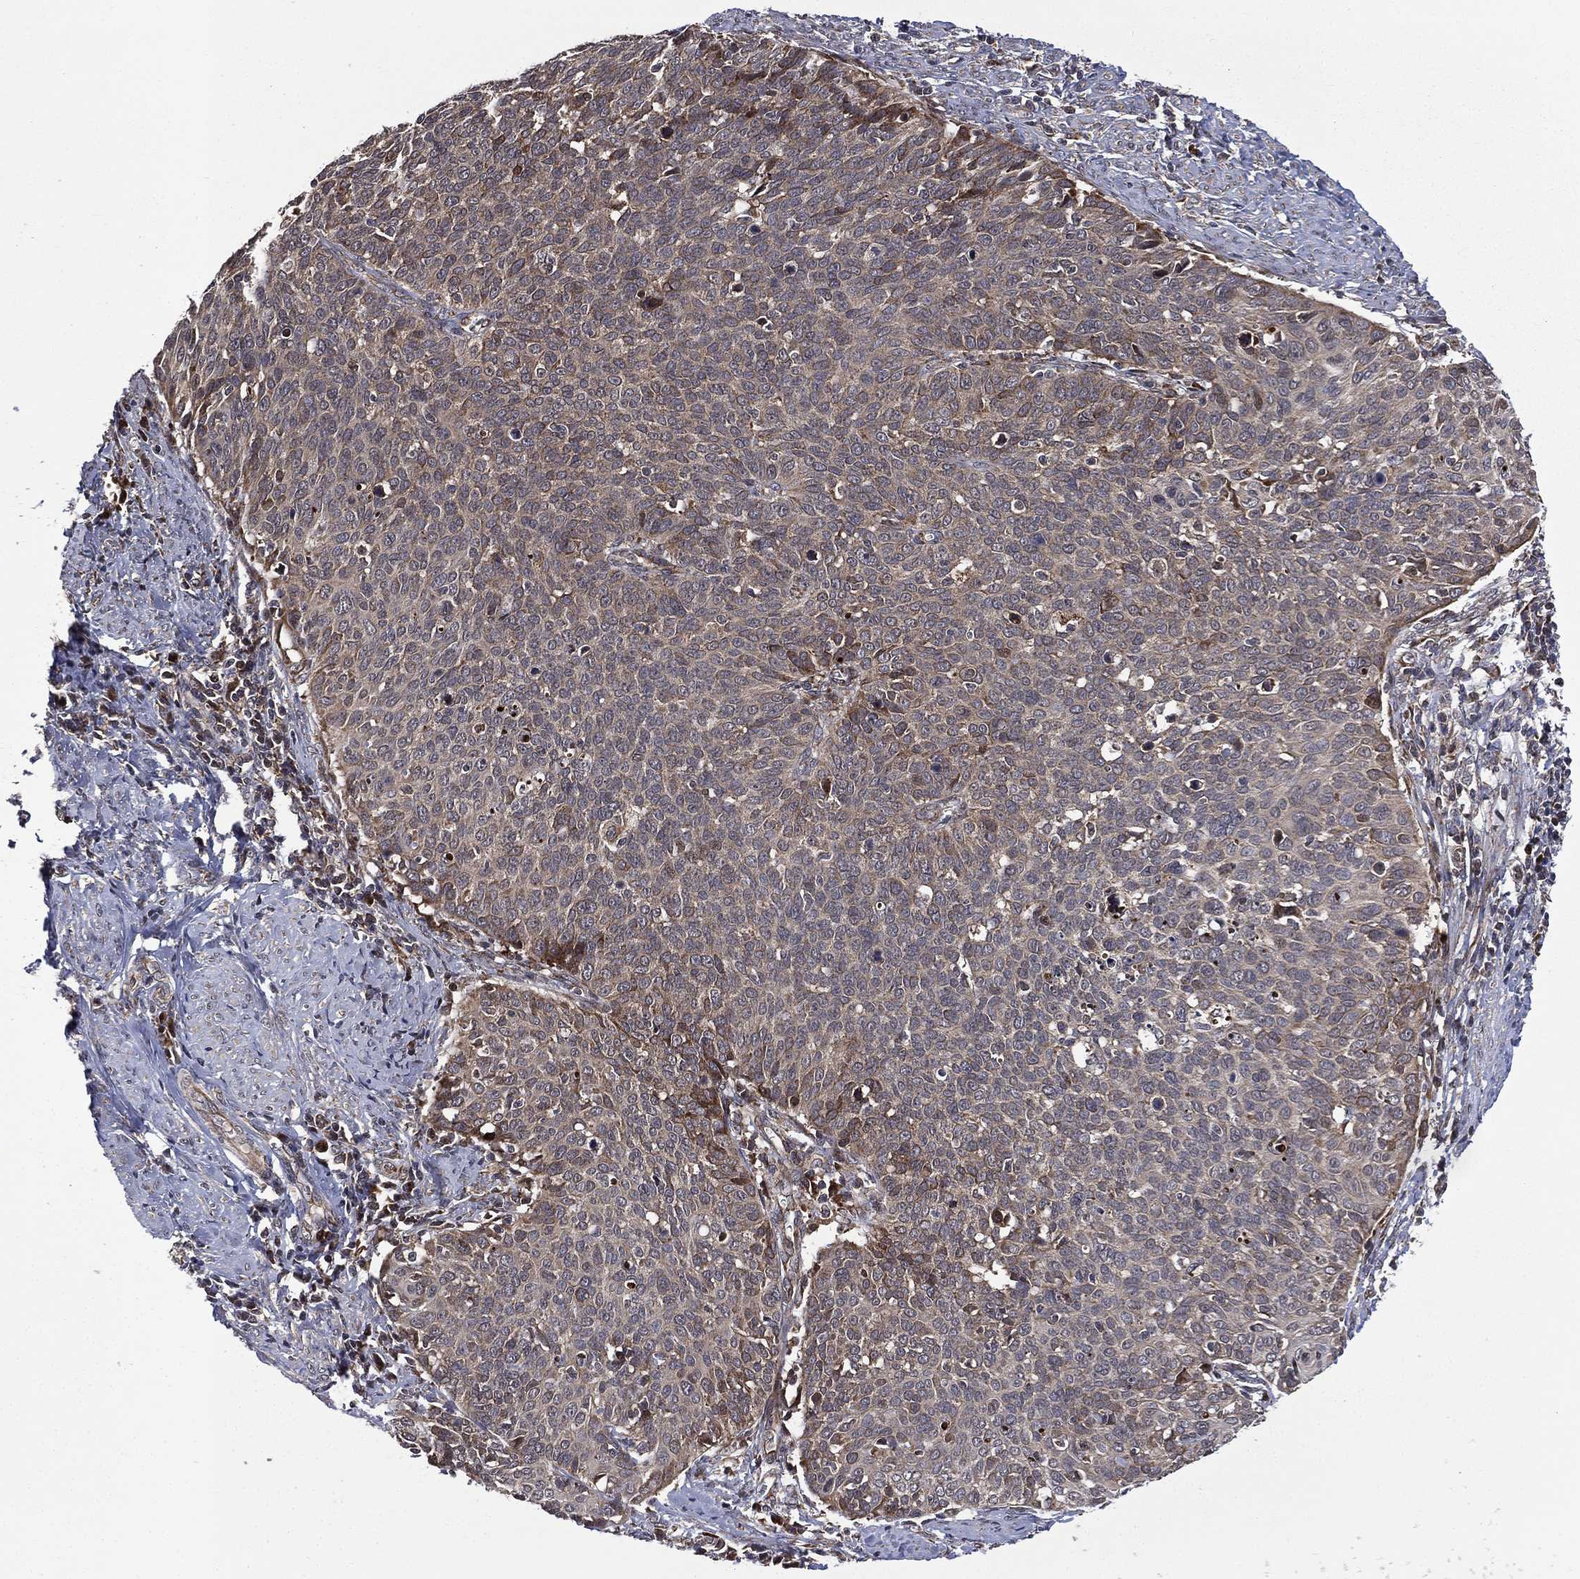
{"staining": {"intensity": "moderate", "quantity": "25%-75%", "location": "cytoplasmic/membranous"}, "tissue": "cervical cancer", "cell_type": "Tumor cells", "image_type": "cancer", "snomed": [{"axis": "morphology", "description": "Normal tissue, NOS"}, {"axis": "morphology", "description": "Squamous cell carcinoma, NOS"}, {"axis": "topography", "description": "Cervix"}], "caption": "Moderate cytoplasmic/membranous staining is identified in about 25%-75% of tumor cells in cervical squamous cell carcinoma.", "gene": "RAB11FIP4", "patient": {"sex": "female", "age": 39}}